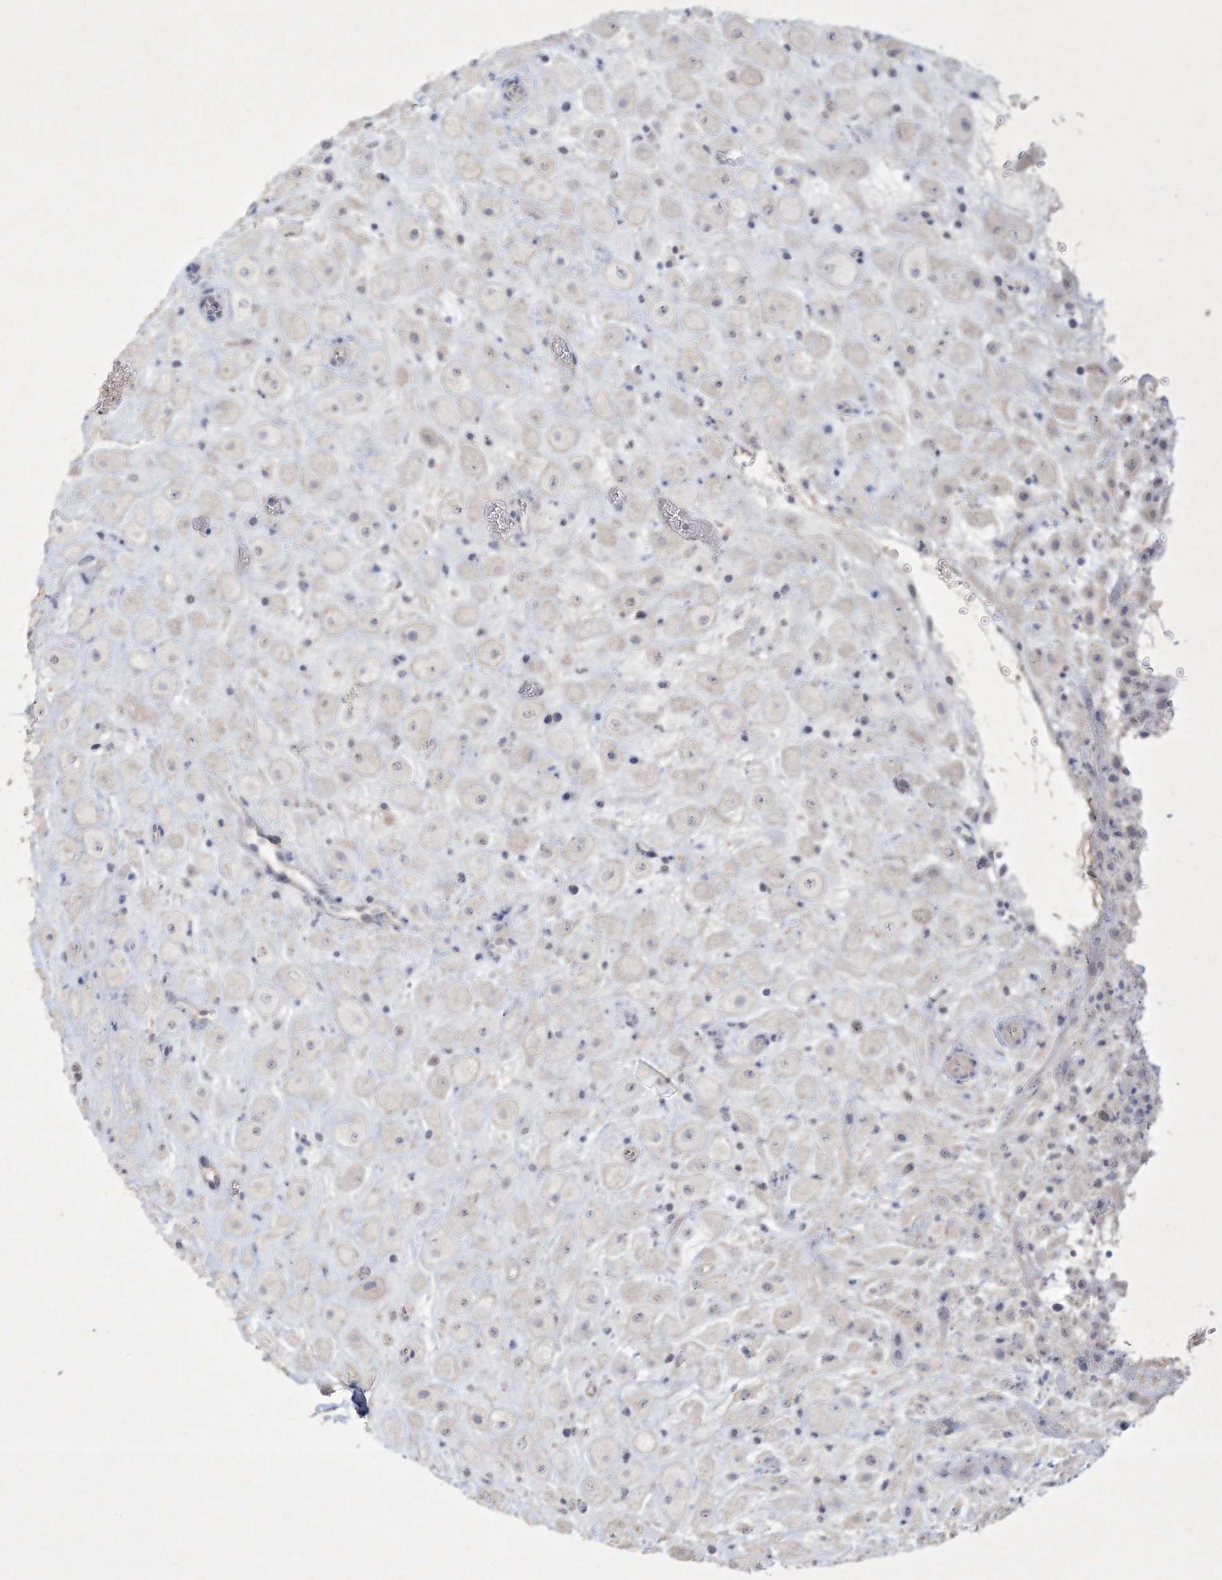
{"staining": {"intensity": "negative", "quantity": "none", "location": "none"}, "tissue": "placenta", "cell_type": "Decidual cells", "image_type": "normal", "snomed": [{"axis": "morphology", "description": "Normal tissue, NOS"}, {"axis": "topography", "description": "Placenta"}], "caption": "There is no significant expression in decidual cells of placenta. (Brightfield microscopy of DAB (3,3'-diaminobenzidine) immunohistochemistry at high magnification).", "gene": "CCDC24", "patient": {"sex": "female", "age": 35}}